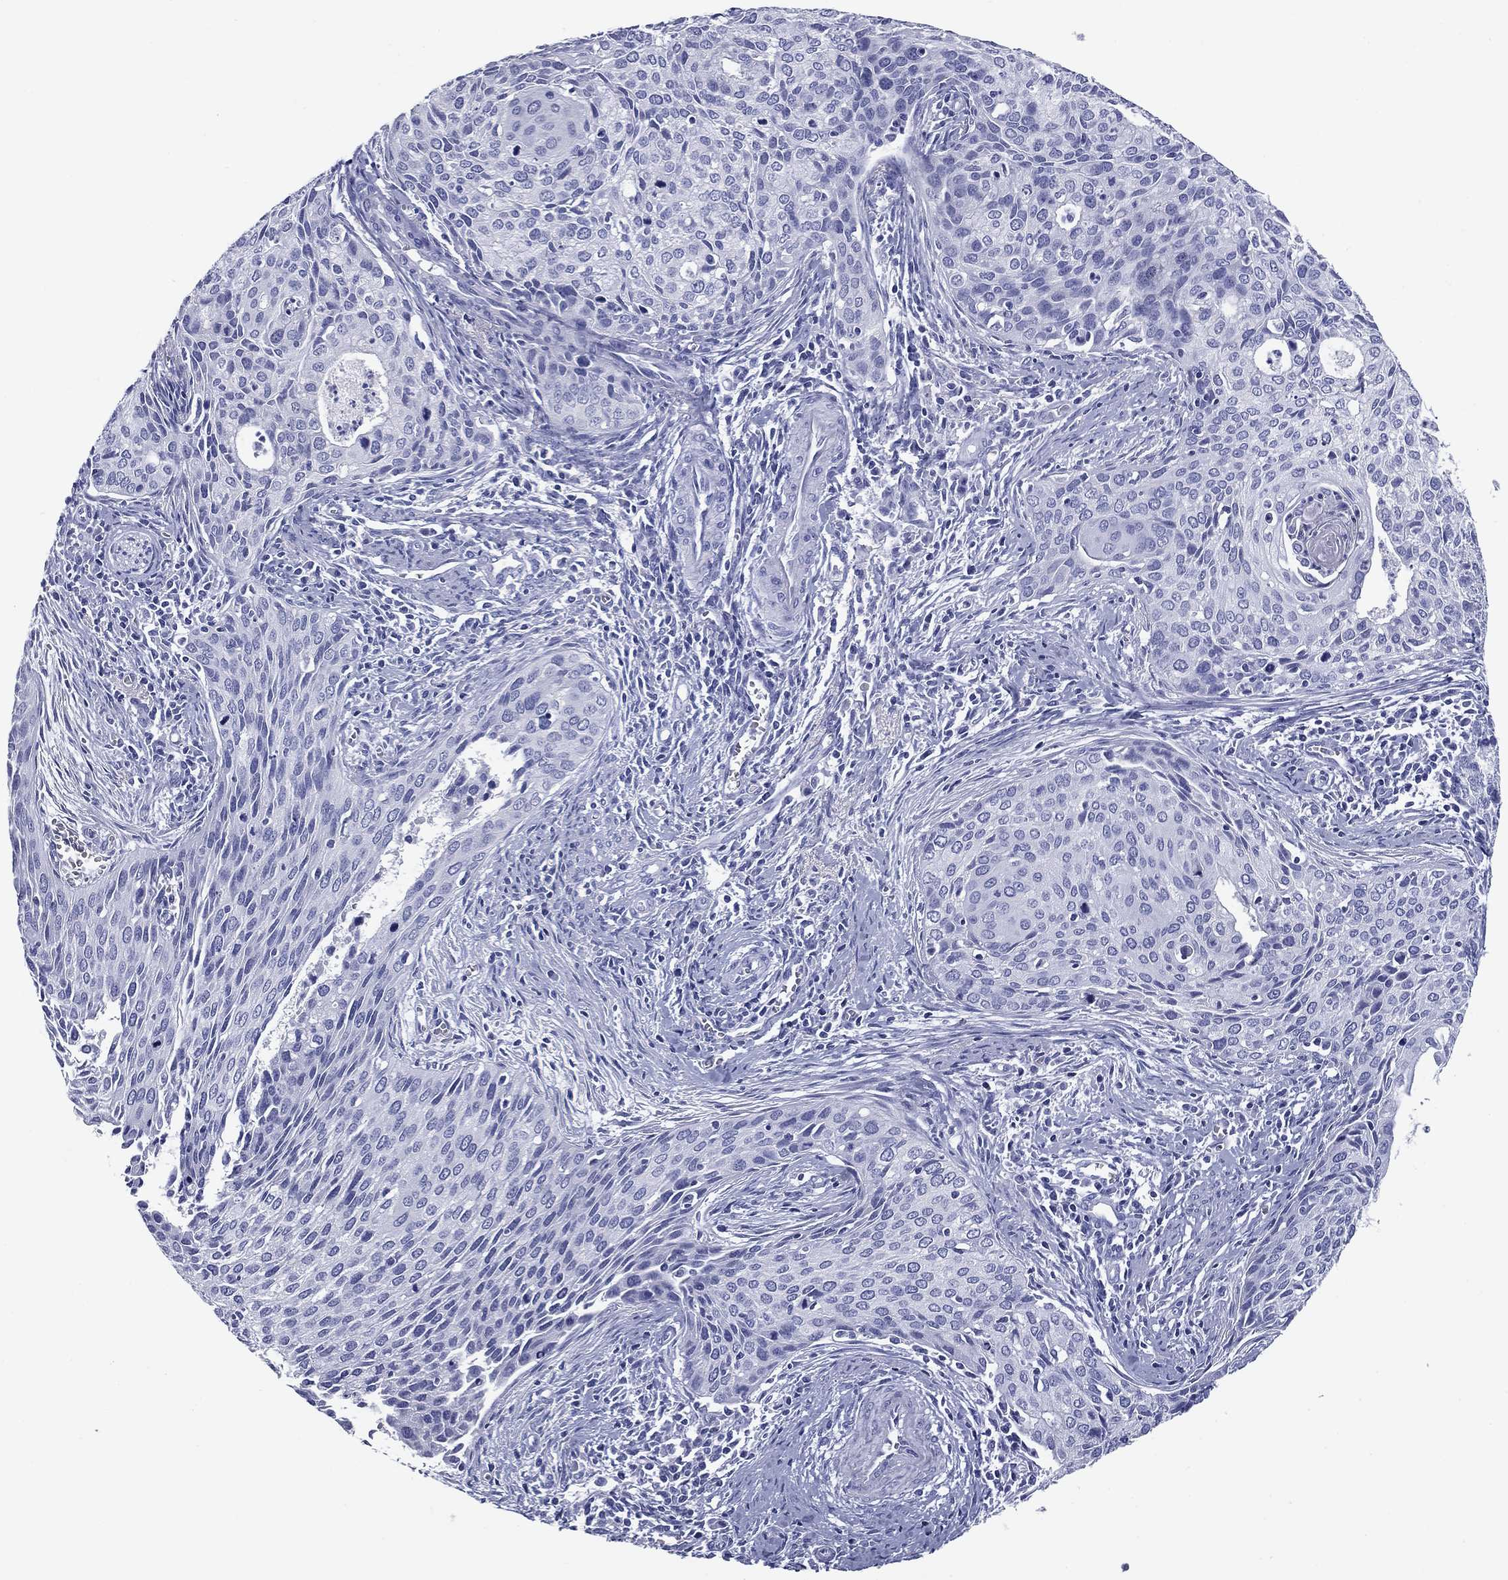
{"staining": {"intensity": "negative", "quantity": "none", "location": "none"}, "tissue": "cervical cancer", "cell_type": "Tumor cells", "image_type": "cancer", "snomed": [{"axis": "morphology", "description": "Squamous cell carcinoma, NOS"}, {"axis": "topography", "description": "Cervix"}], "caption": "Histopathology image shows no significant protein staining in tumor cells of squamous cell carcinoma (cervical).", "gene": "NPPA", "patient": {"sex": "female", "age": 29}}